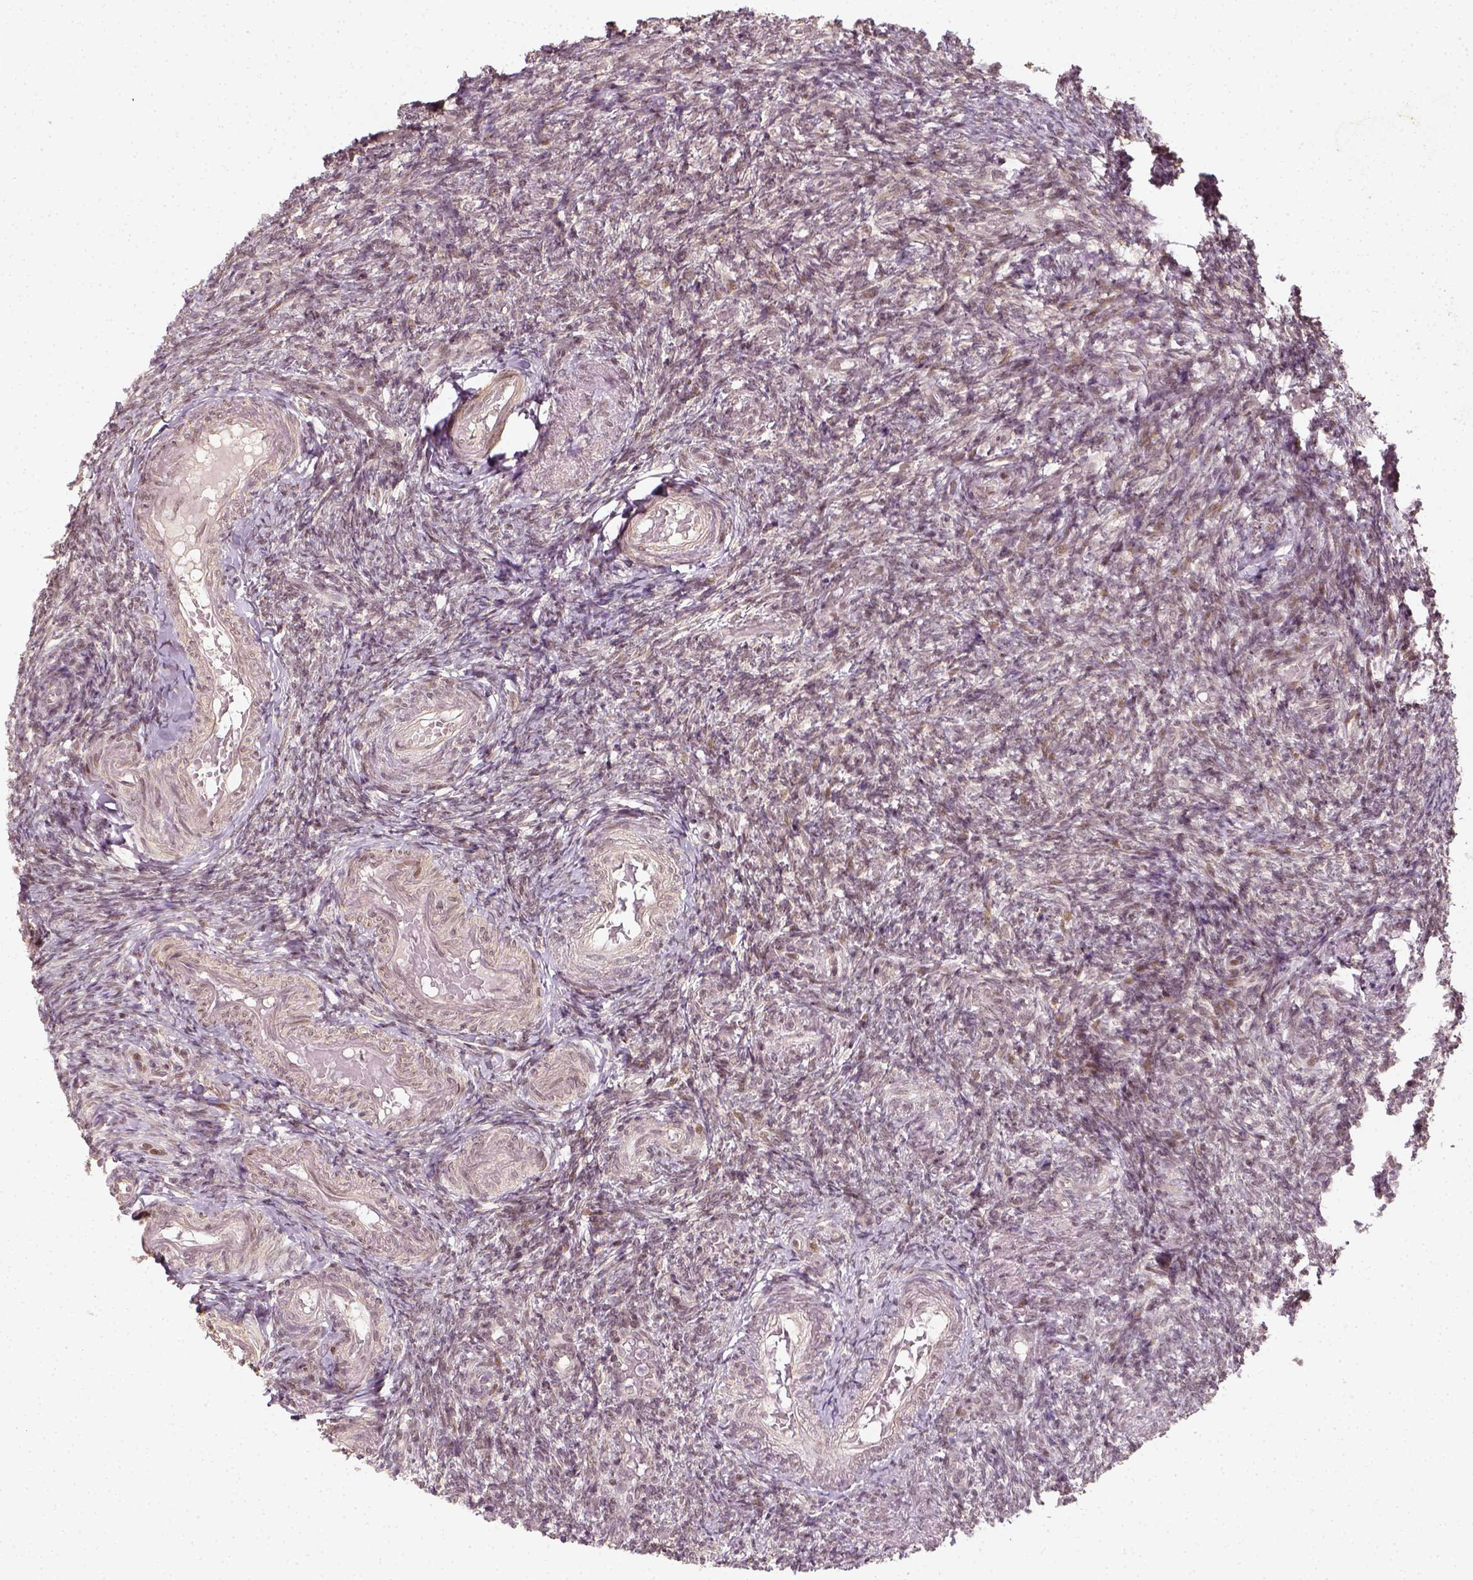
{"staining": {"intensity": "weak", "quantity": ">75%", "location": "cytoplasmic/membranous"}, "tissue": "ovary", "cell_type": "Follicle cells", "image_type": "normal", "snomed": [{"axis": "morphology", "description": "Normal tissue, NOS"}, {"axis": "topography", "description": "Ovary"}], "caption": "A brown stain highlights weak cytoplasmic/membranous staining of a protein in follicle cells of normal human ovary. Immunohistochemistry (ihc) stains the protein in brown and the nuclei are stained blue.", "gene": "ZMAT3", "patient": {"sex": "female", "age": 39}}